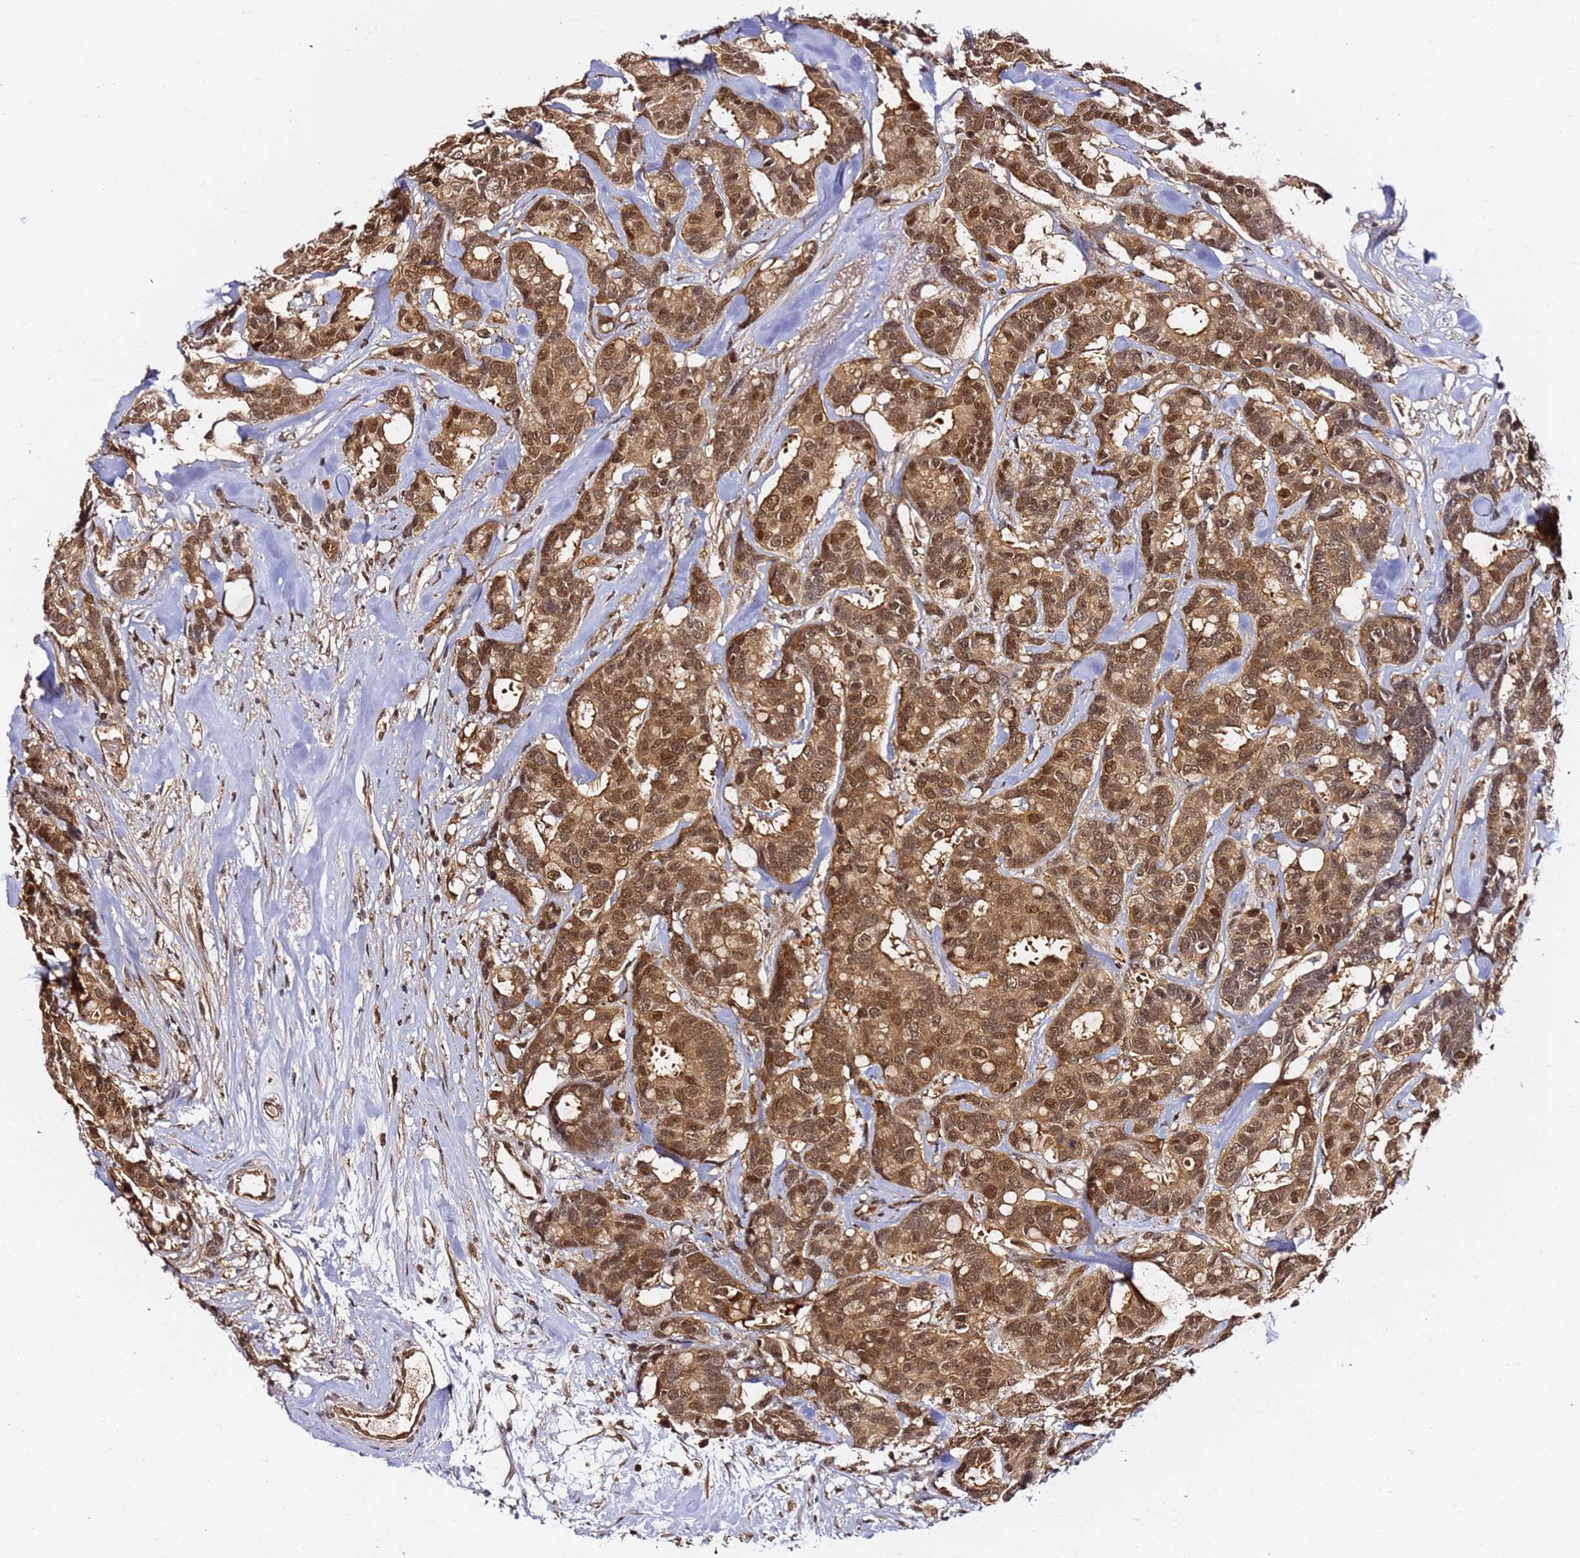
{"staining": {"intensity": "moderate", "quantity": ">75%", "location": "cytoplasmic/membranous,nuclear"}, "tissue": "breast cancer", "cell_type": "Tumor cells", "image_type": "cancer", "snomed": [{"axis": "morphology", "description": "Duct carcinoma"}, {"axis": "topography", "description": "Breast"}], "caption": "Invasive ductal carcinoma (breast) stained with a protein marker displays moderate staining in tumor cells.", "gene": "RGS18", "patient": {"sex": "female", "age": 87}}